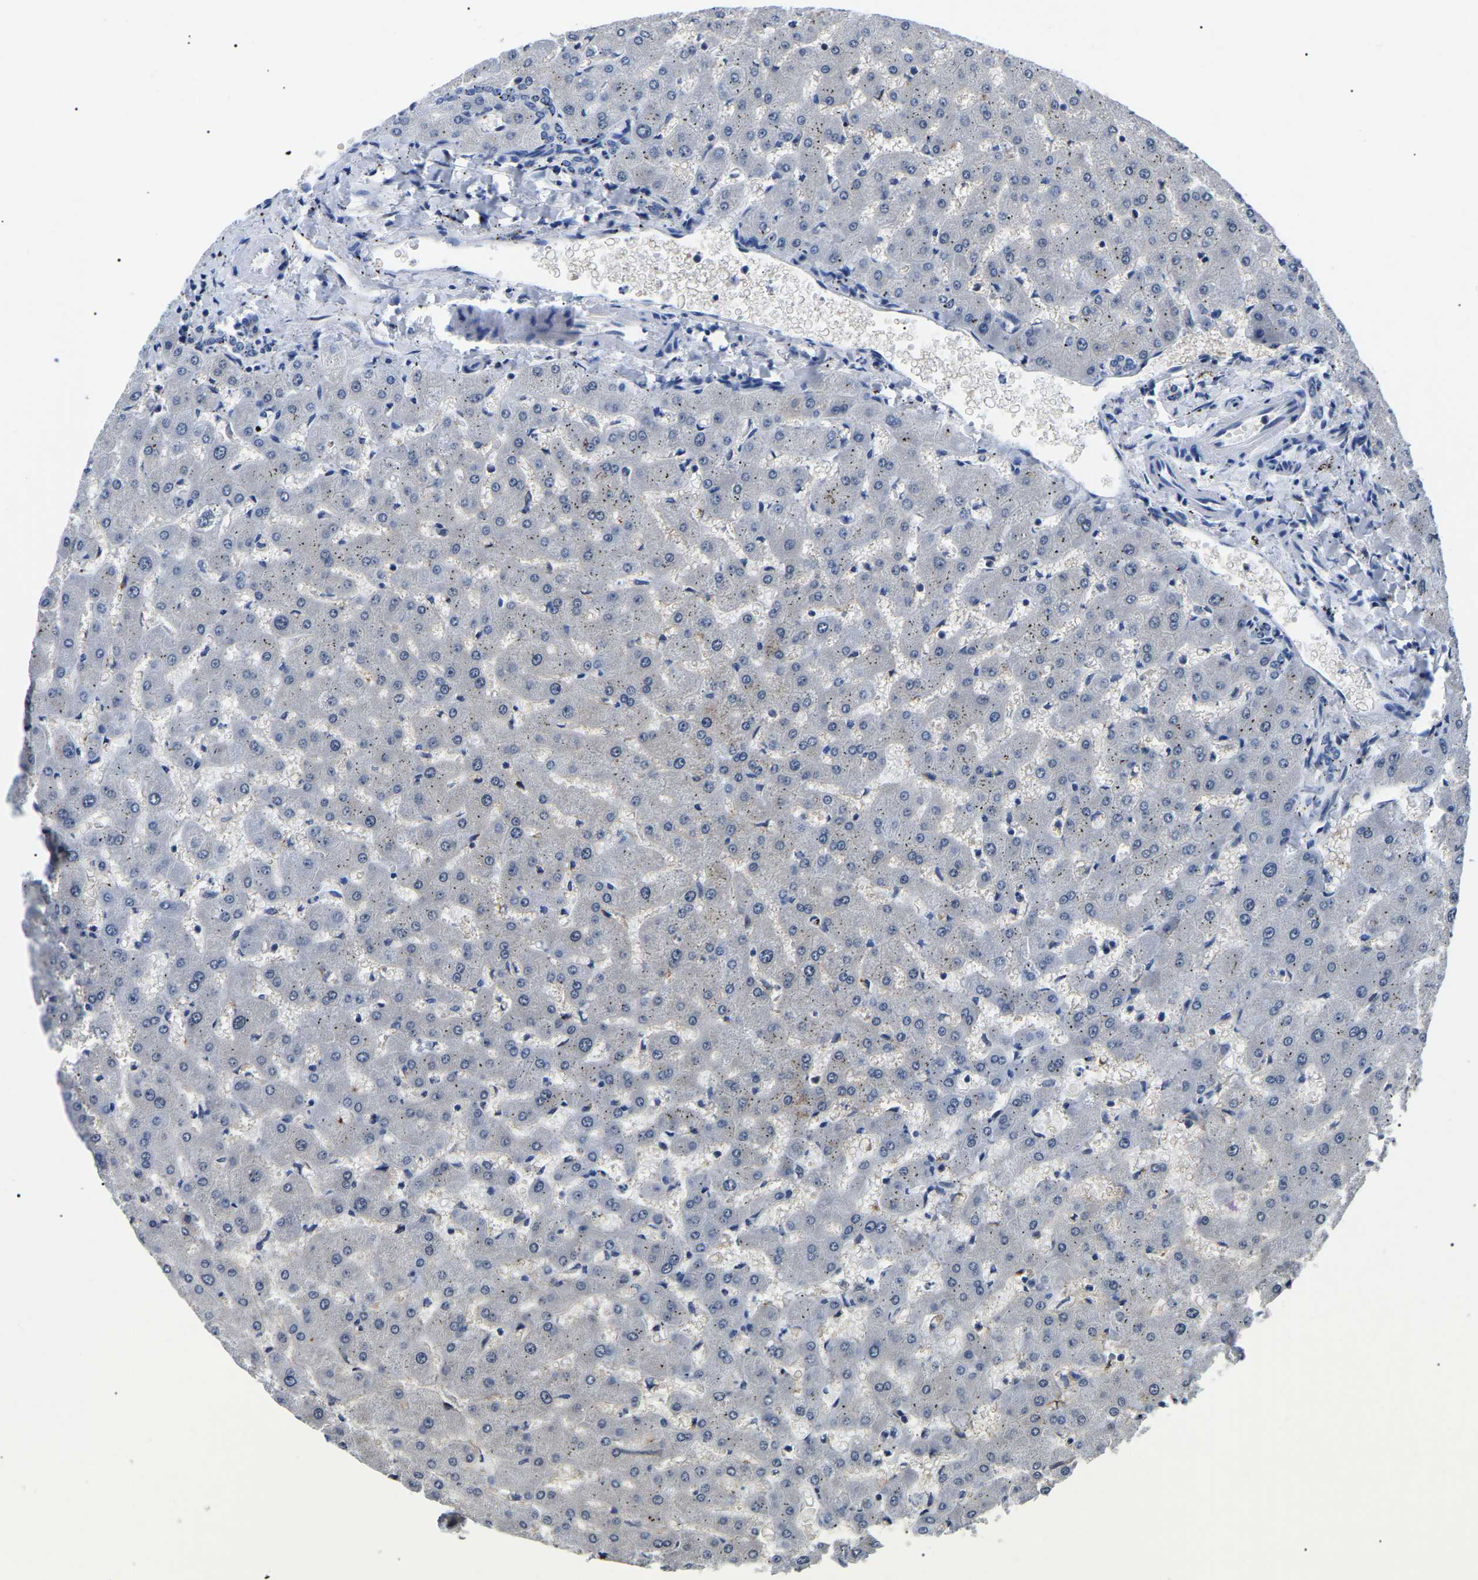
{"staining": {"intensity": "negative", "quantity": "none", "location": "none"}, "tissue": "liver", "cell_type": "Cholangiocytes", "image_type": "normal", "snomed": [{"axis": "morphology", "description": "Normal tissue, NOS"}, {"axis": "topography", "description": "Liver"}], "caption": "DAB (3,3'-diaminobenzidine) immunohistochemical staining of normal liver displays no significant staining in cholangiocytes. (DAB (3,3'-diaminobenzidine) IHC with hematoxylin counter stain).", "gene": "RRP1B", "patient": {"sex": "female", "age": 63}}